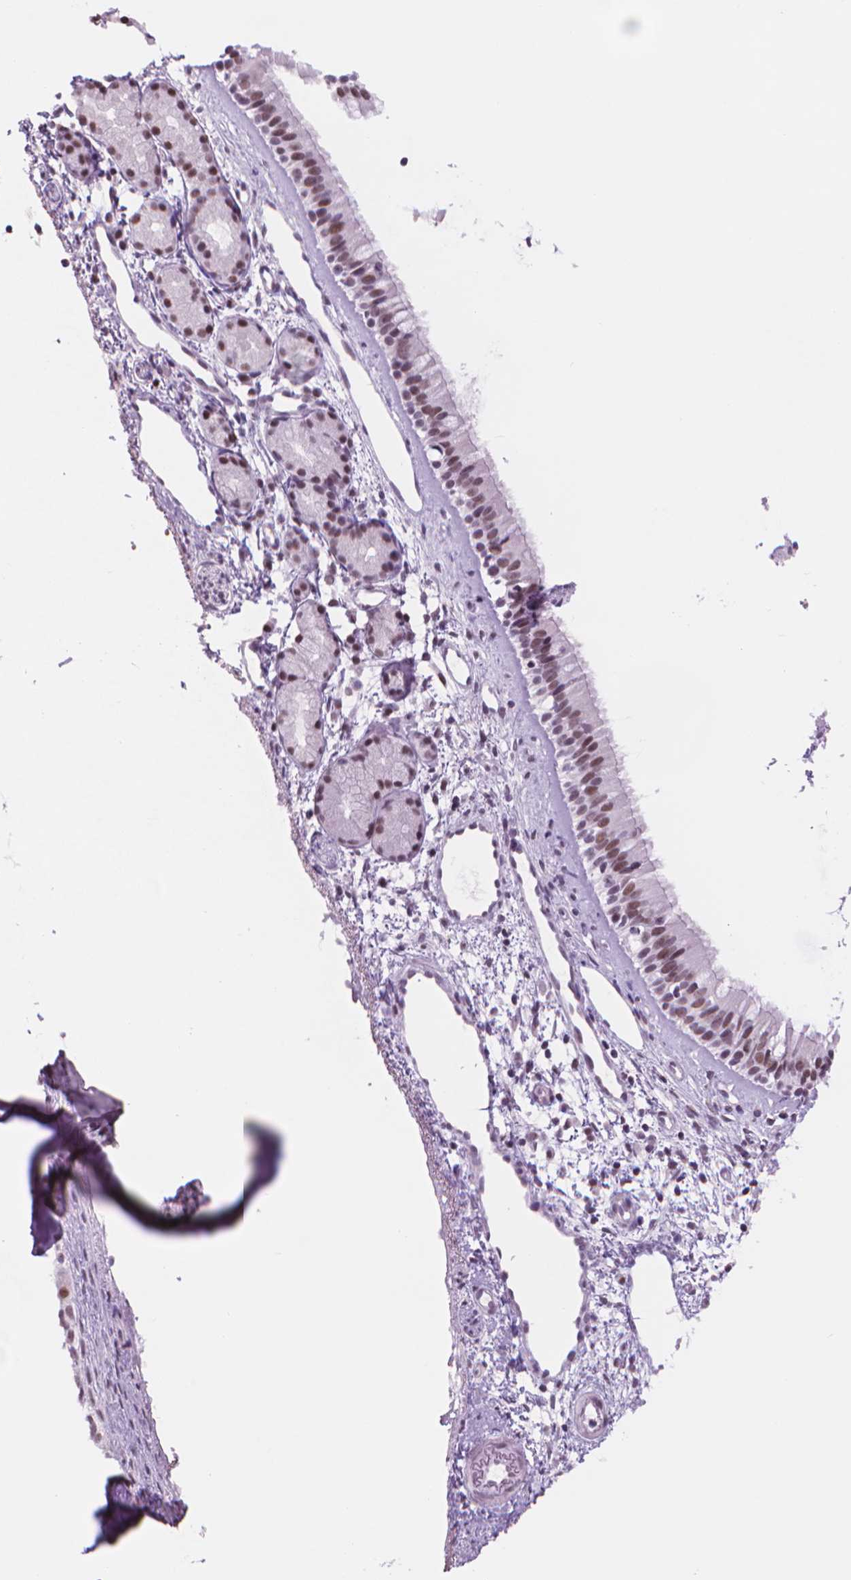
{"staining": {"intensity": "moderate", "quantity": "25%-75%", "location": "nuclear"}, "tissue": "nasopharynx", "cell_type": "Respiratory epithelial cells", "image_type": "normal", "snomed": [{"axis": "morphology", "description": "Normal tissue, NOS"}, {"axis": "topography", "description": "Nasopharynx"}], "caption": "Normal nasopharynx exhibits moderate nuclear positivity in about 25%-75% of respiratory epithelial cells.", "gene": "POLR3D", "patient": {"sex": "female", "age": 52}}